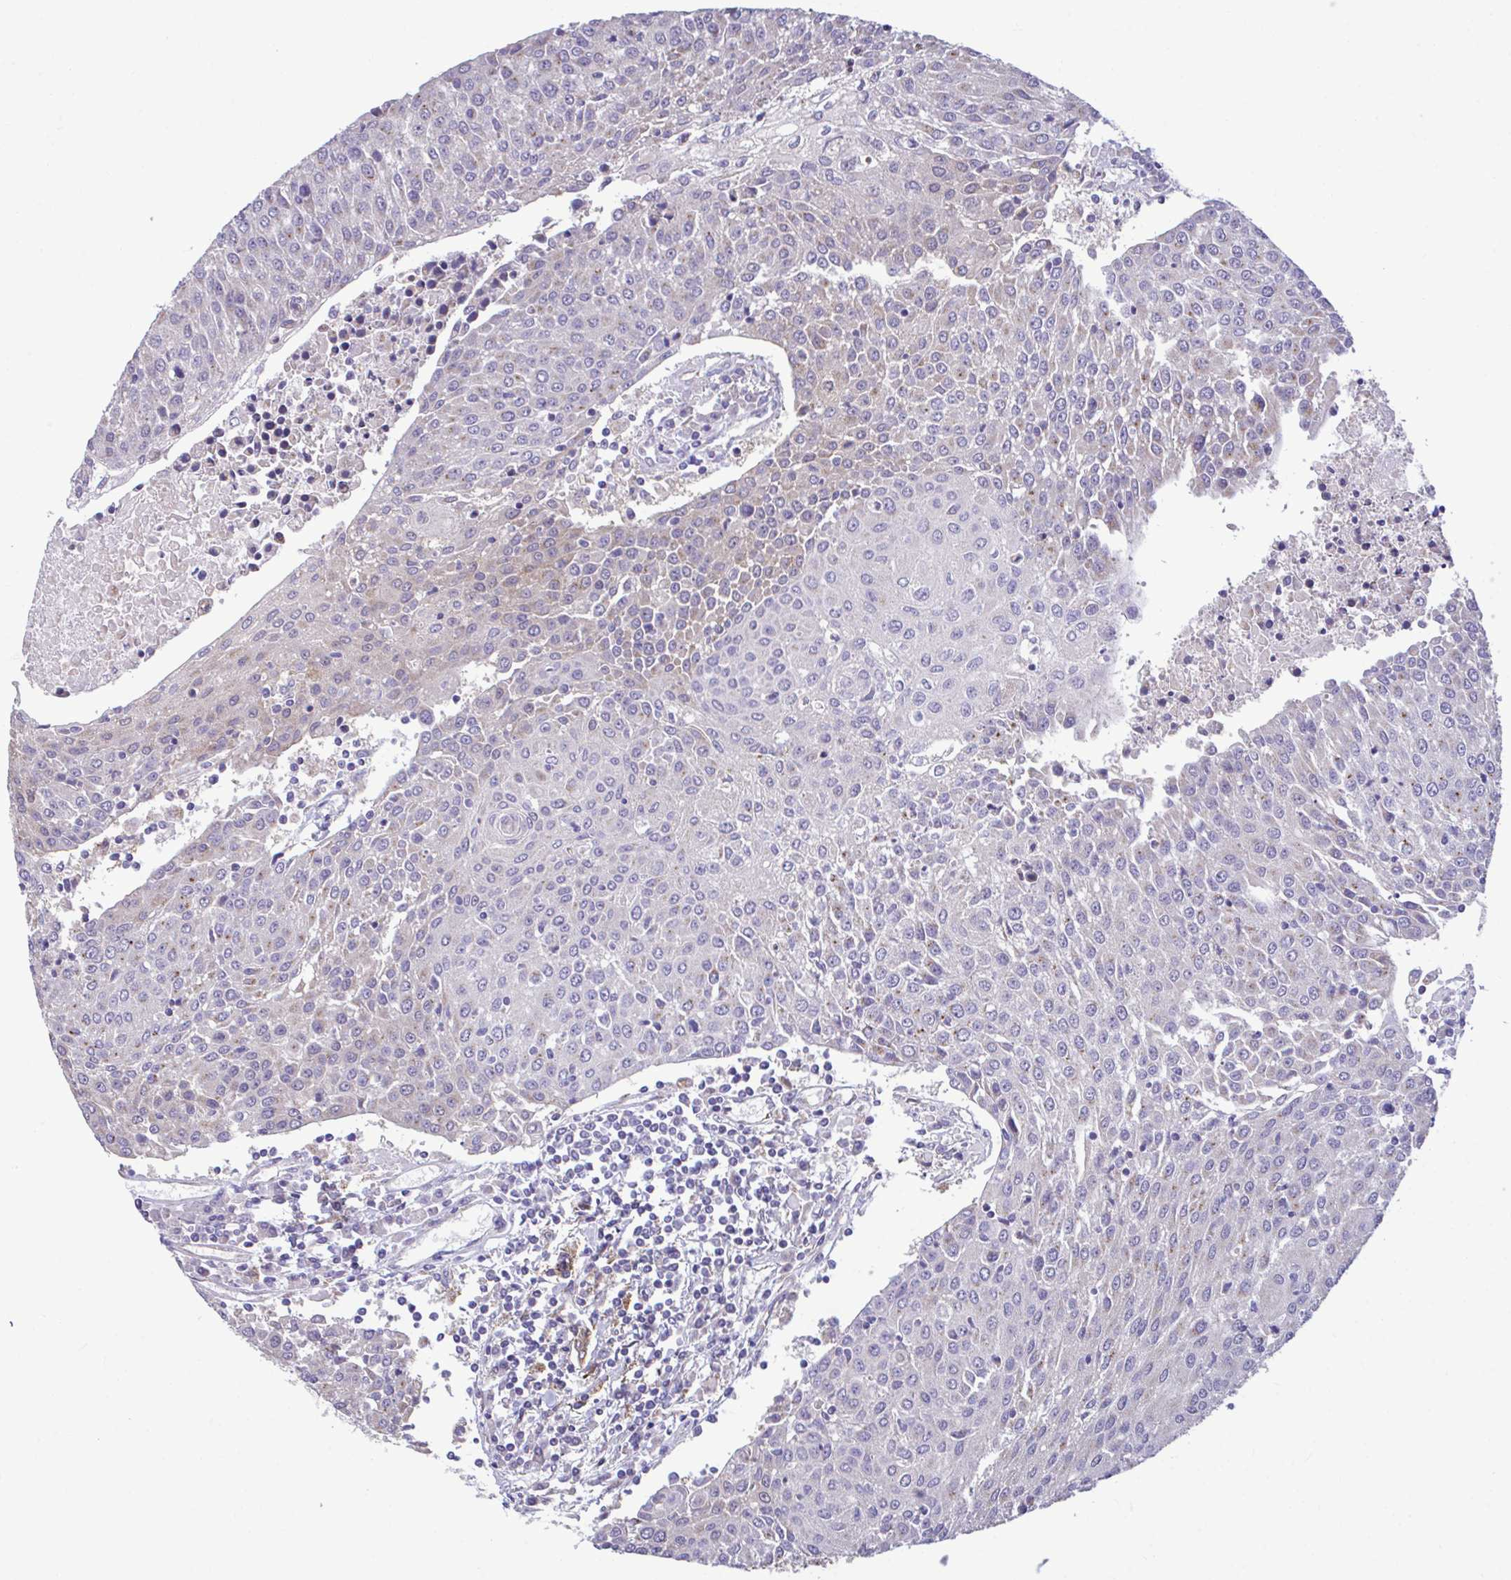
{"staining": {"intensity": "weak", "quantity": "<25%", "location": "cytoplasmic/membranous"}, "tissue": "urothelial cancer", "cell_type": "Tumor cells", "image_type": "cancer", "snomed": [{"axis": "morphology", "description": "Urothelial carcinoma, High grade"}, {"axis": "topography", "description": "Urinary bladder"}], "caption": "The image exhibits no staining of tumor cells in urothelial carcinoma (high-grade).", "gene": "SARS2", "patient": {"sex": "female", "age": 85}}